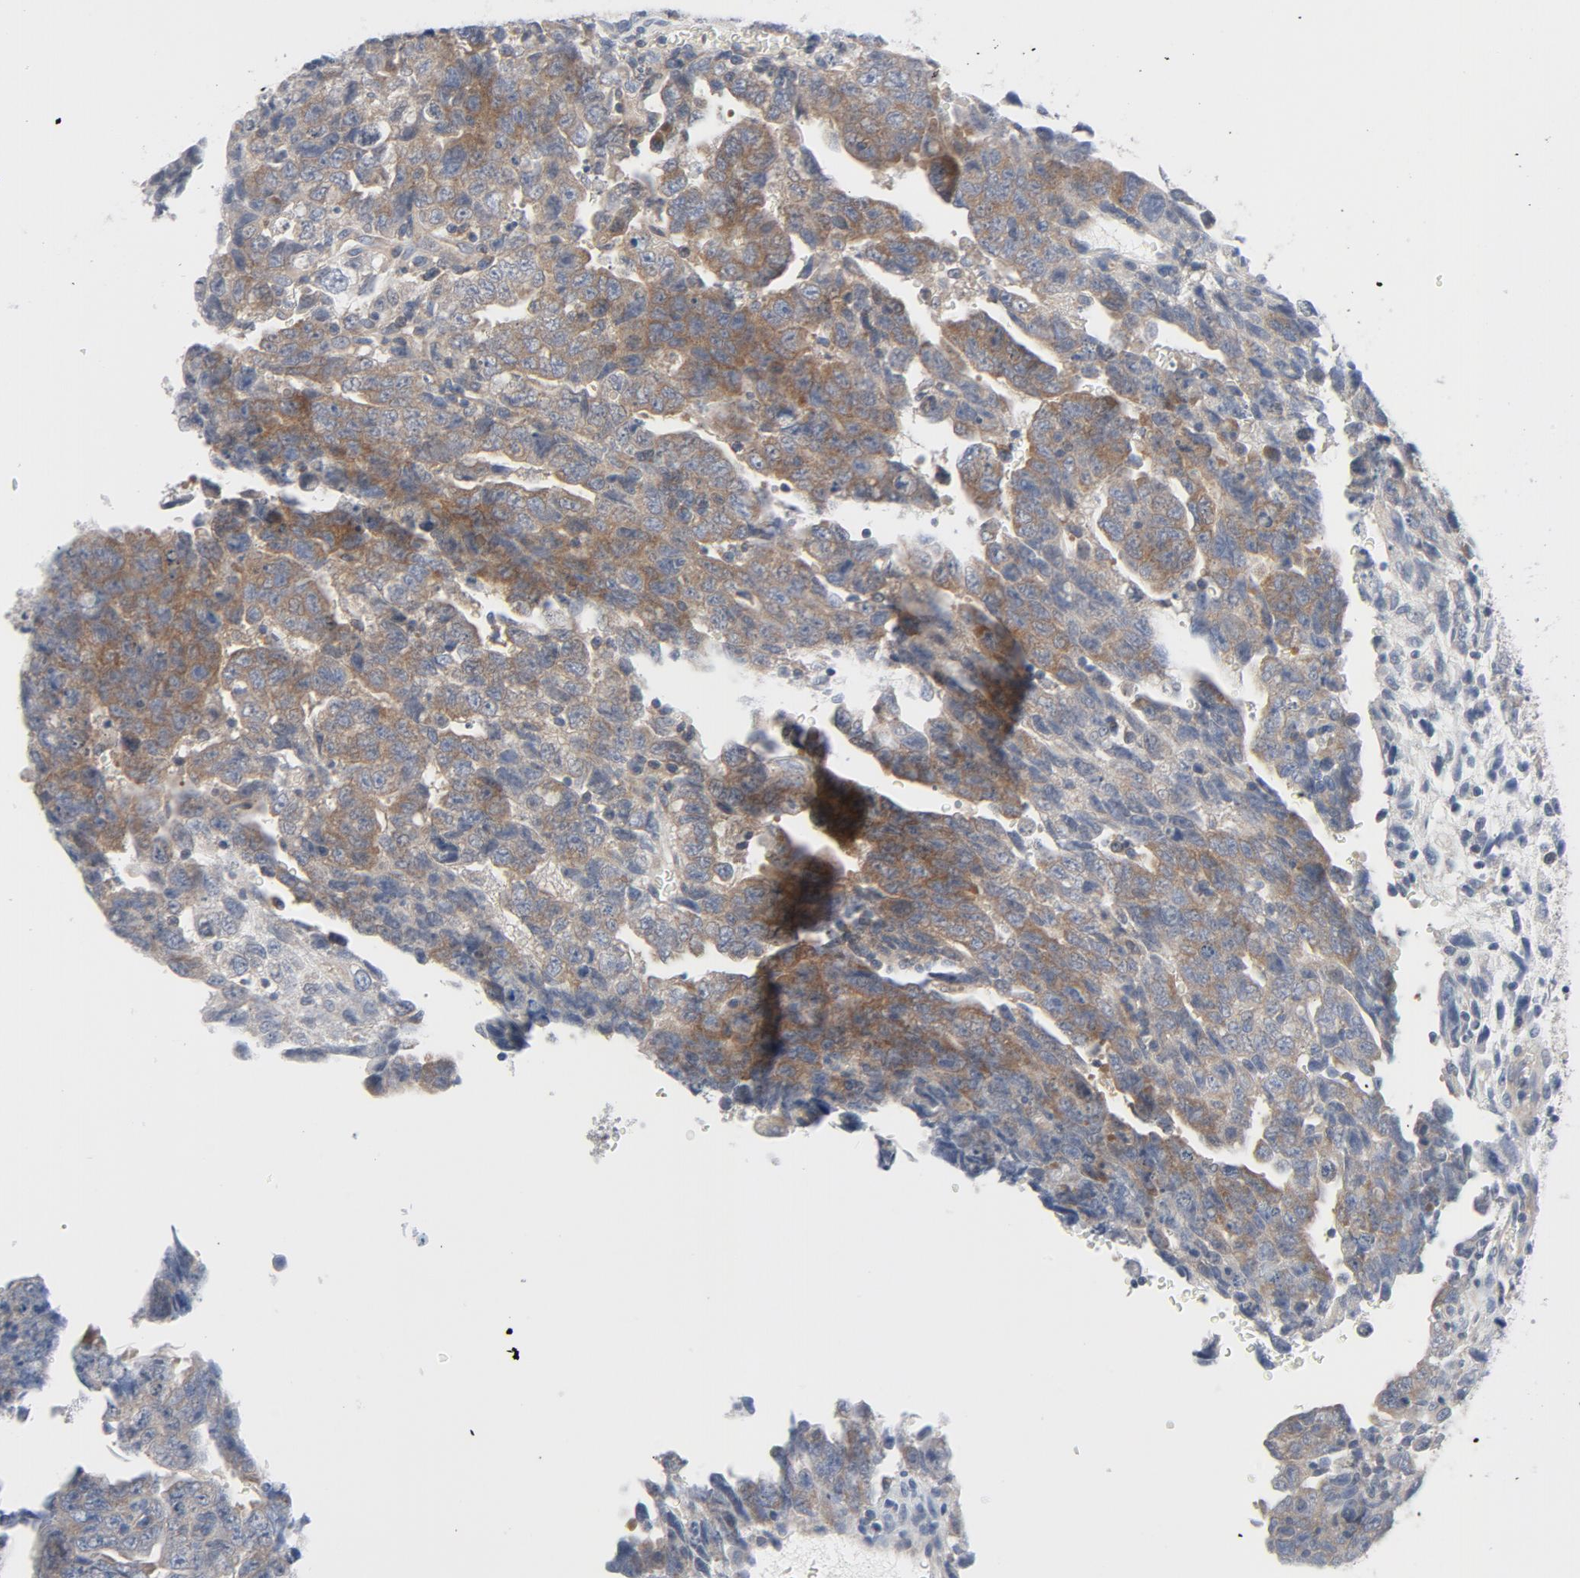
{"staining": {"intensity": "moderate", "quantity": ">75%", "location": "cytoplasmic/membranous"}, "tissue": "testis cancer", "cell_type": "Tumor cells", "image_type": "cancer", "snomed": [{"axis": "morphology", "description": "Carcinoma, Embryonal, NOS"}, {"axis": "topography", "description": "Testis"}], "caption": "Brown immunohistochemical staining in embryonal carcinoma (testis) shows moderate cytoplasmic/membranous positivity in approximately >75% of tumor cells. The staining was performed using DAB (3,3'-diaminobenzidine), with brown indicating positive protein expression. Nuclei are stained blue with hematoxylin.", "gene": "TSG101", "patient": {"sex": "male", "age": 28}}